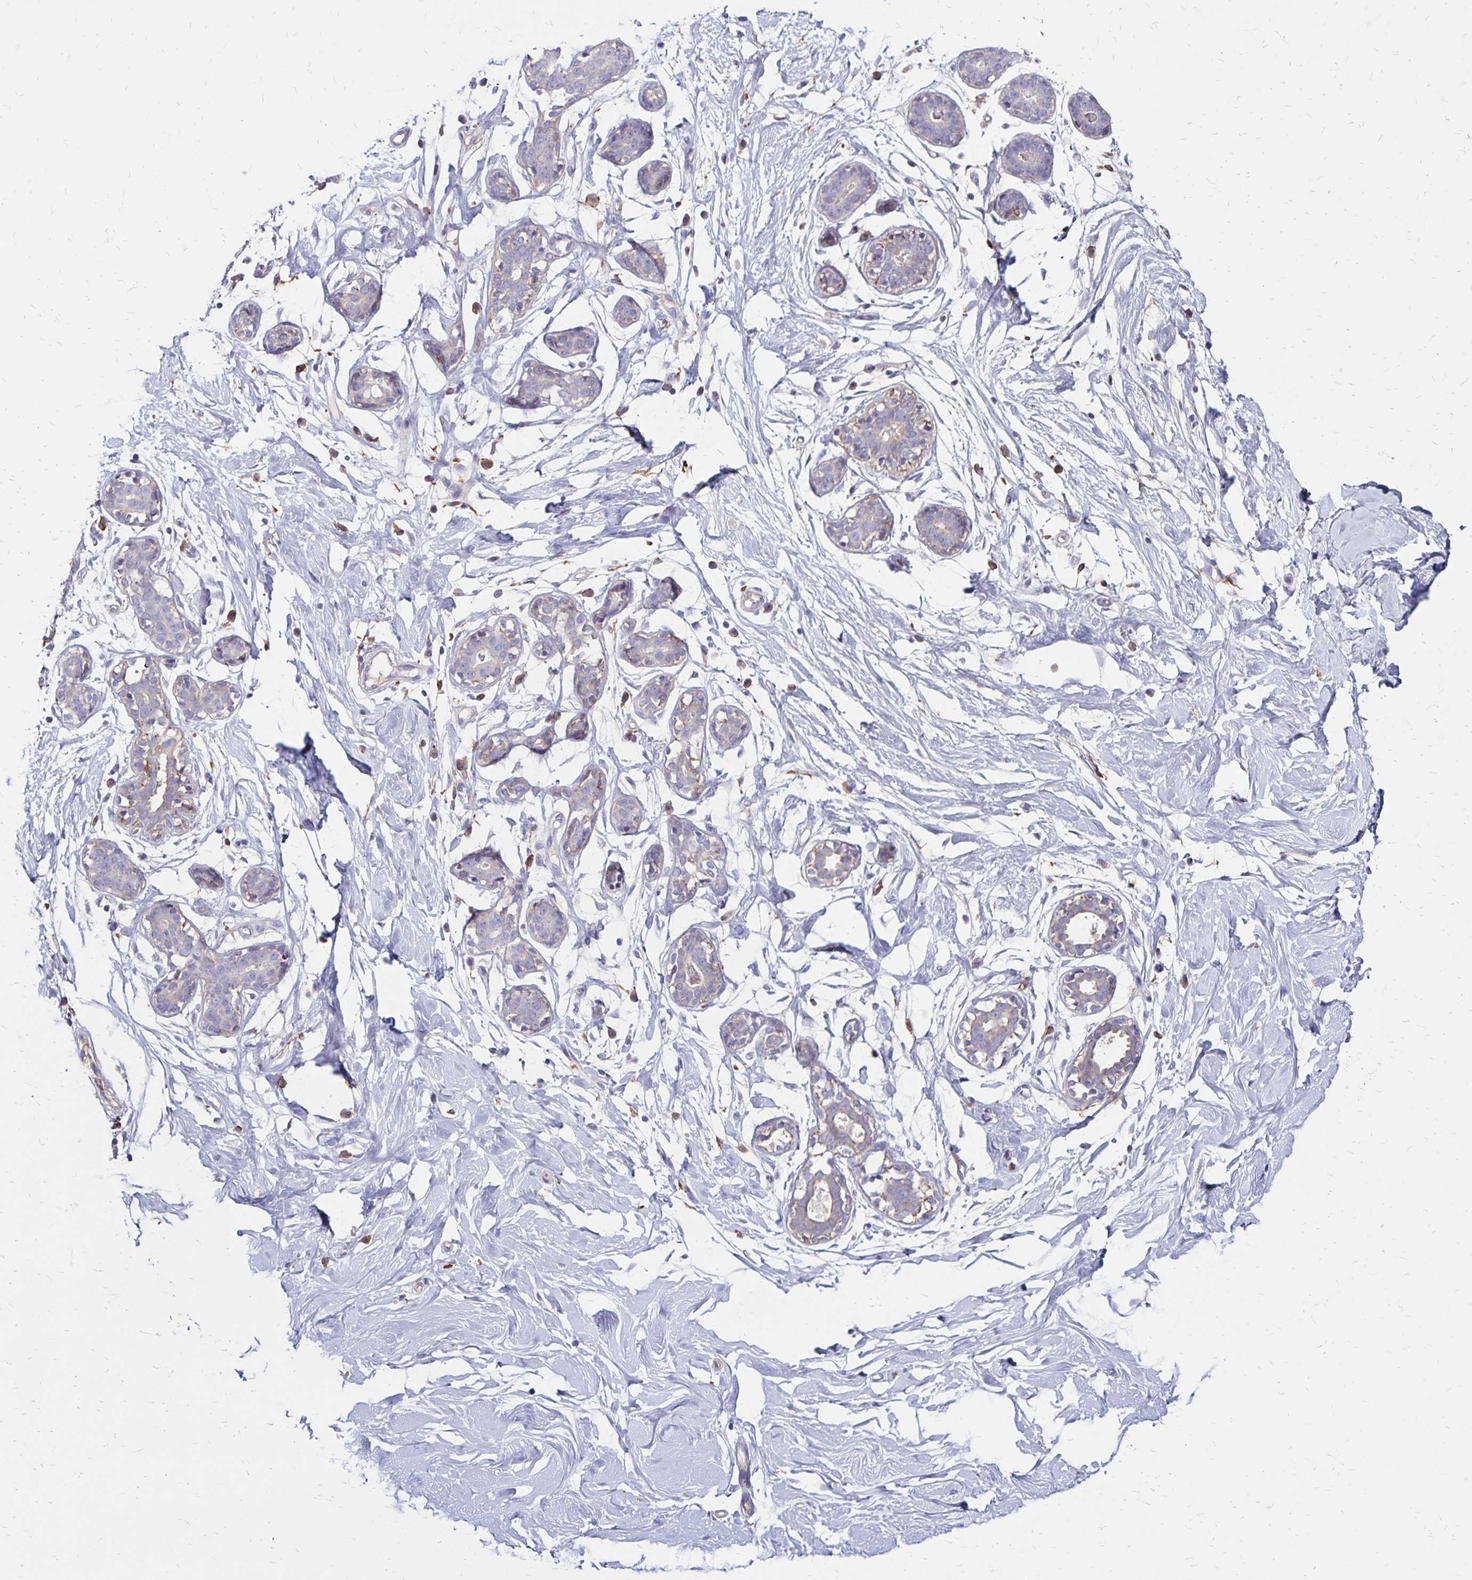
{"staining": {"intensity": "negative", "quantity": "none", "location": "none"}, "tissue": "breast", "cell_type": "Adipocytes", "image_type": "normal", "snomed": [{"axis": "morphology", "description": "Normal tissue, NOS"}, {"axis": "topography", "description": "Breast"}], "caption": "Photomicrograph shows no significant protein expression in adipocytes of unremarkable breast. The staining was performed using DAB (3,3'-diaminobenzidine) to visualize the protein expression in brown, while the nuclei were stained in blue with hematoxylin (Magnification: 20x).", "gene": "TNS3", "patient": {"sex": "female", "age": 27}}